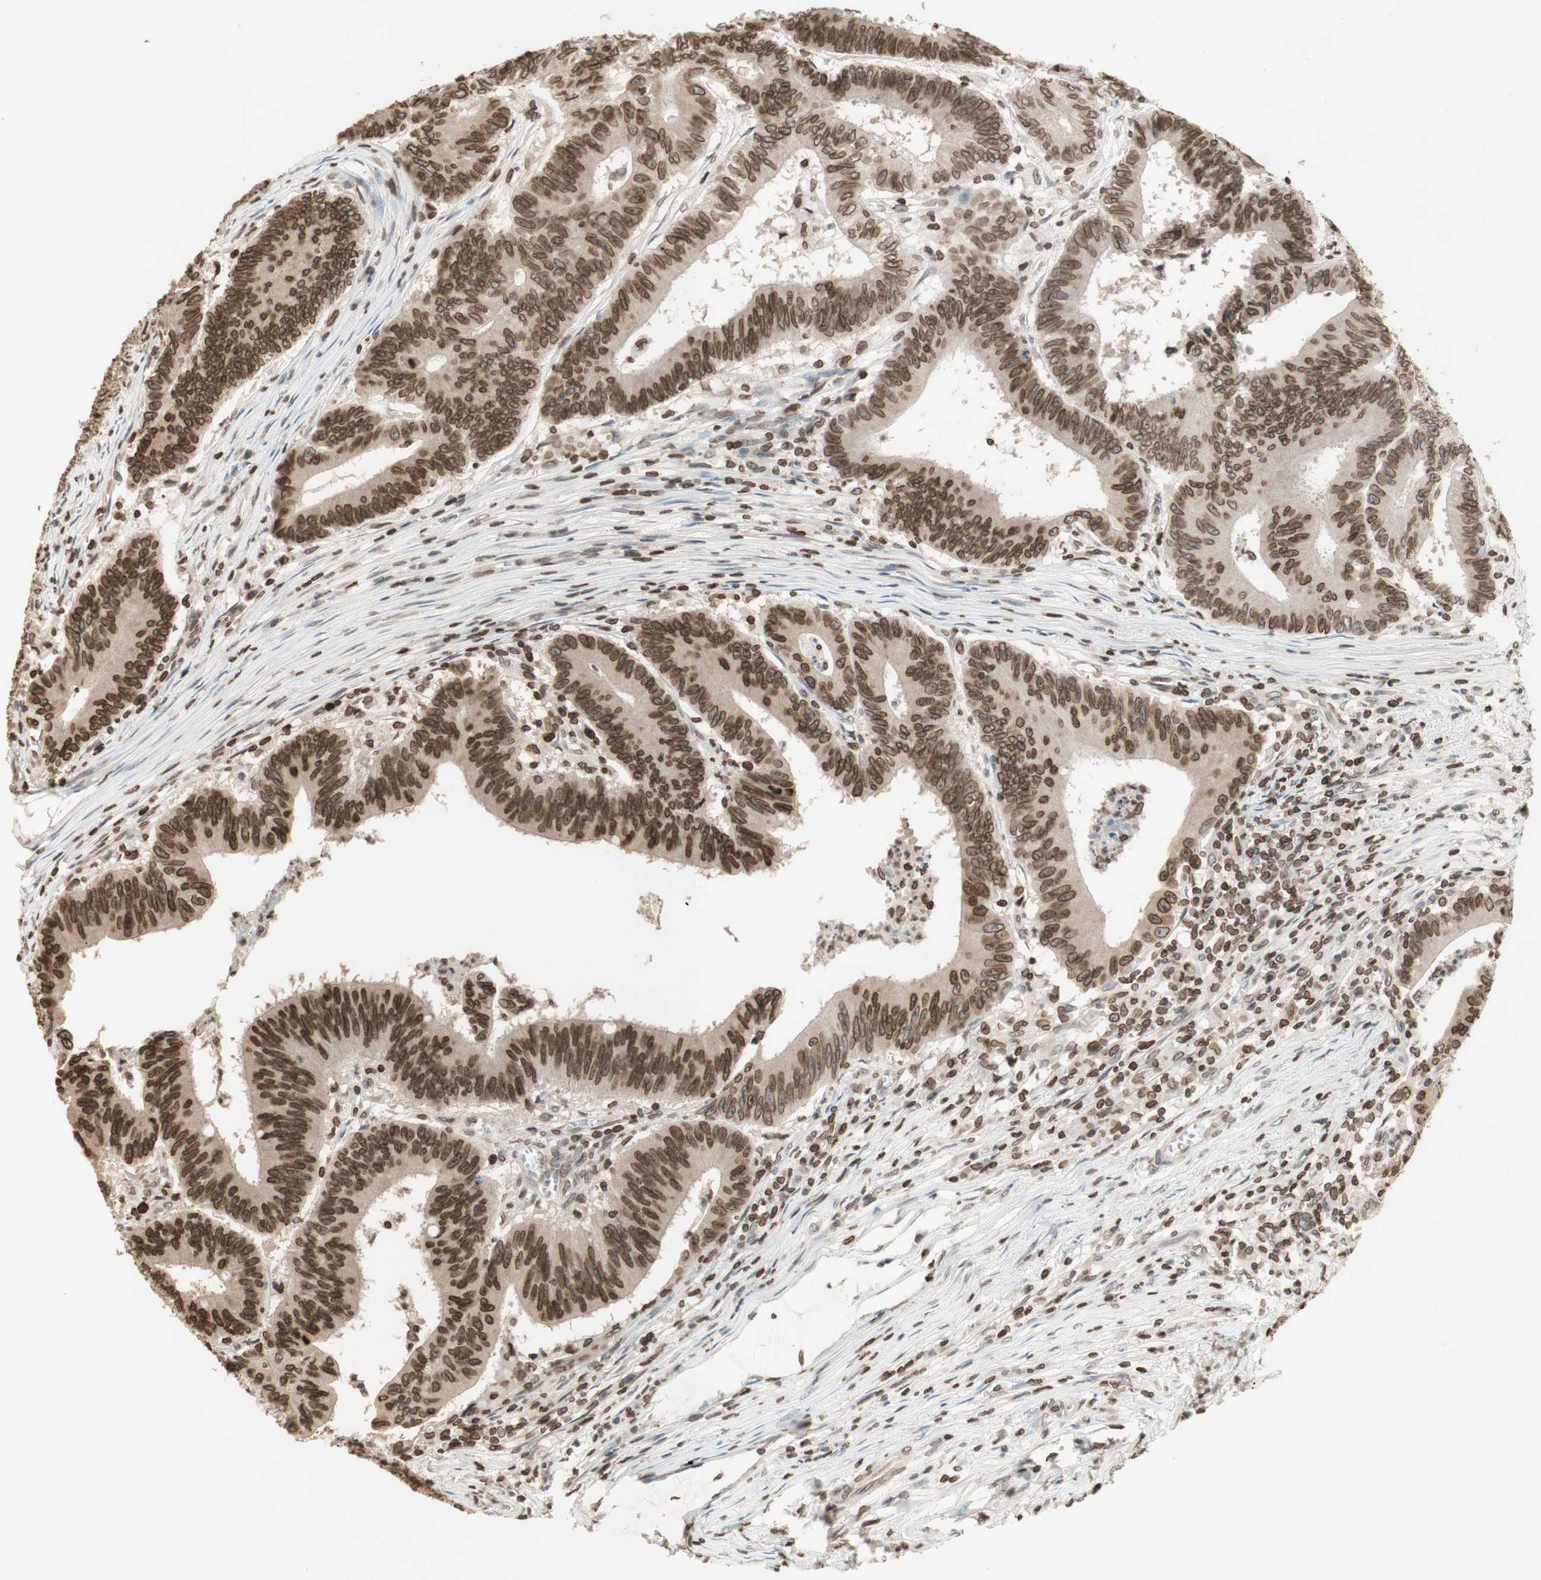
{"staining": {"intensity": "moderate", "quantity": ">75%", "location": "cytoplasmic/membranous,nuclear"}, "tissue": "colorectal cancer", "cell_type": "Tumor cells", "image_type": "cancer", "snomed": [{"axis": "morphology", "description": "Adenocarcinoma, NOS"}, {"axis": "topography", "description": "Colon"}], "caption": "Immunohistochemistry (IHC) staining of adenocarcinoma (colorectal), which exhibits medium levels of moderate cytoplasmic/membranous and nuclear expression in about >75% of tumor cells indicating moderate cytoplasmic/membranous and nuclear protein staining. The staining was performed using DAB (brown) for protein detection and nuclei were counterstained in hematoxylin (blue).", "gene": "TMPO", "patient": {"sex": "male", "age": 45}}